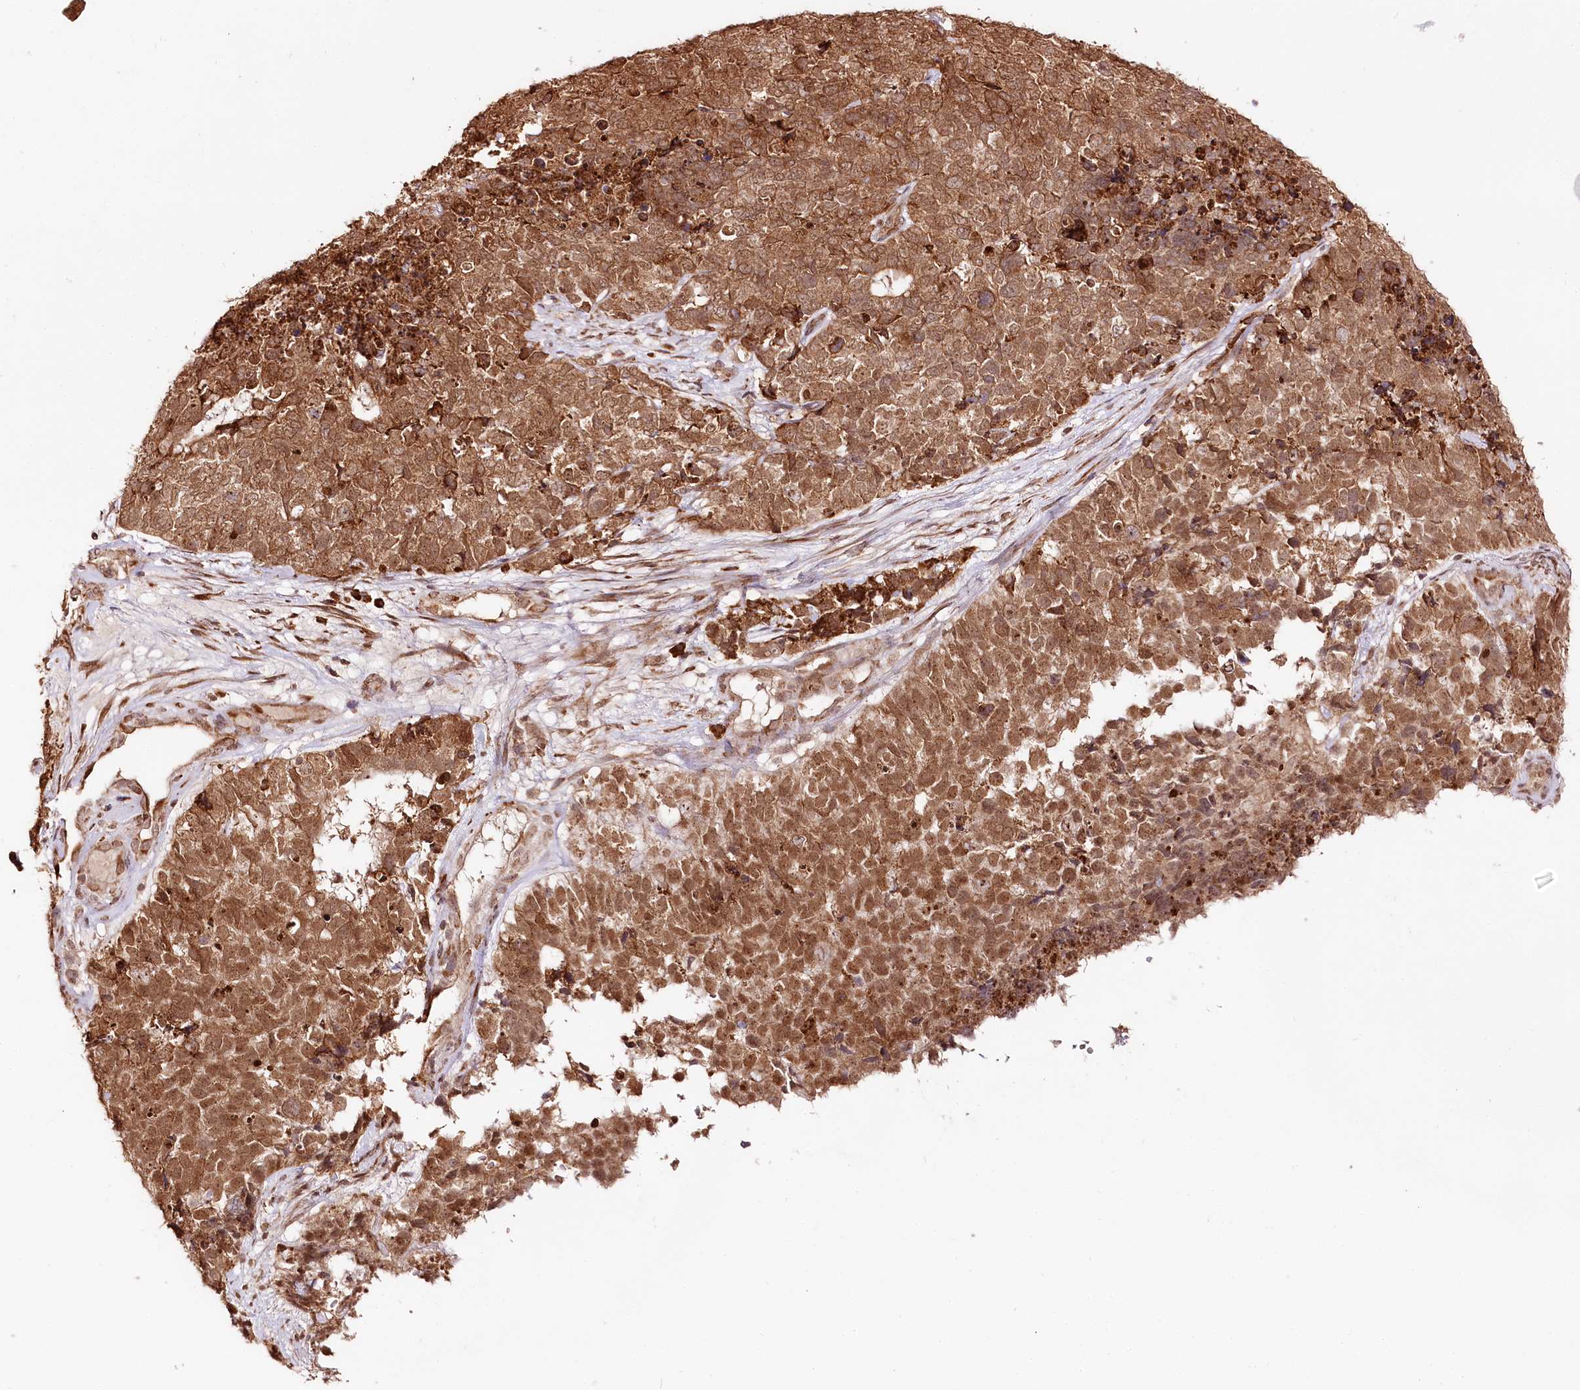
{"staining": {"intensity": "moderate", "quantity": ">75%", "location": "cytoplasmic/membranous,nuclear"}, "tissue": "cervical cancer", "cell_type": "Tumor cells", "image_type": "cancer", "snomed": [{"axis": "morphology", "description": "Squamous cell carcinoma, NOS"}, {"axis": "topography", "description": "Cervix"}], "caption": "Cervical squamous cell carcinoma stained with IHC exhibits moderate cytoplasmic/membranous and nuclear positivity in approximately >75% of tumor cells.", "gene": "ENSG00000144785", "patient": {"sex": "female", "age": 63}}